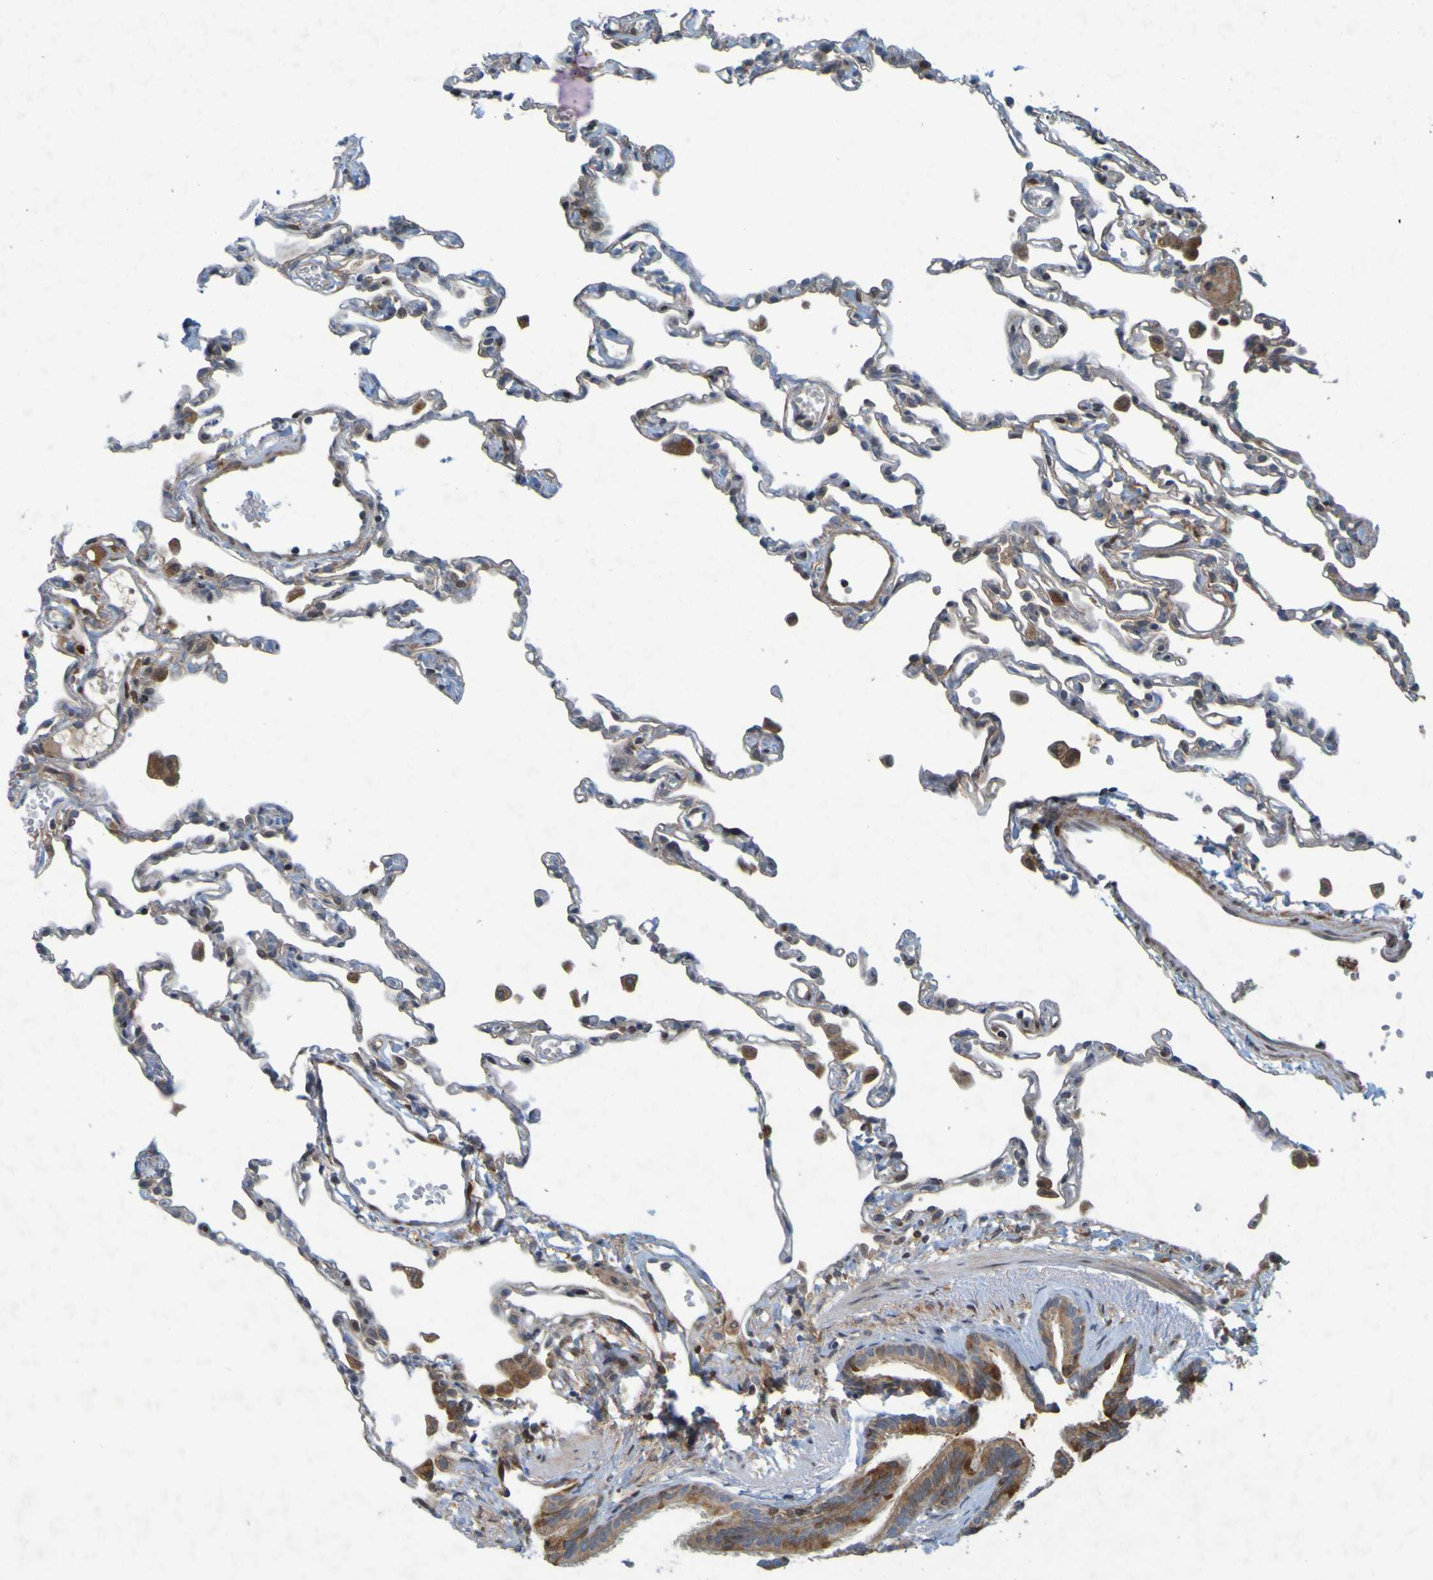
{"staining": {"intensity": "weak", "quantity": "<25%", "location": "cytoplasmic/membranous"}, "tissue": "lung", "cell_type": "Alveolar cells", "image_type": "normal", "snomed": [{"axis": "morphology", "description": "Normal tissue, NOS"}, {"axis": "topography", "description": "Lung"}], "caption": "Lung stained for a protein using immunohistochemistry (IHC) displays no expression alveolar cells.", "gene": "GUCY1A1", "patient": {"sex": "female", "age": 49}}